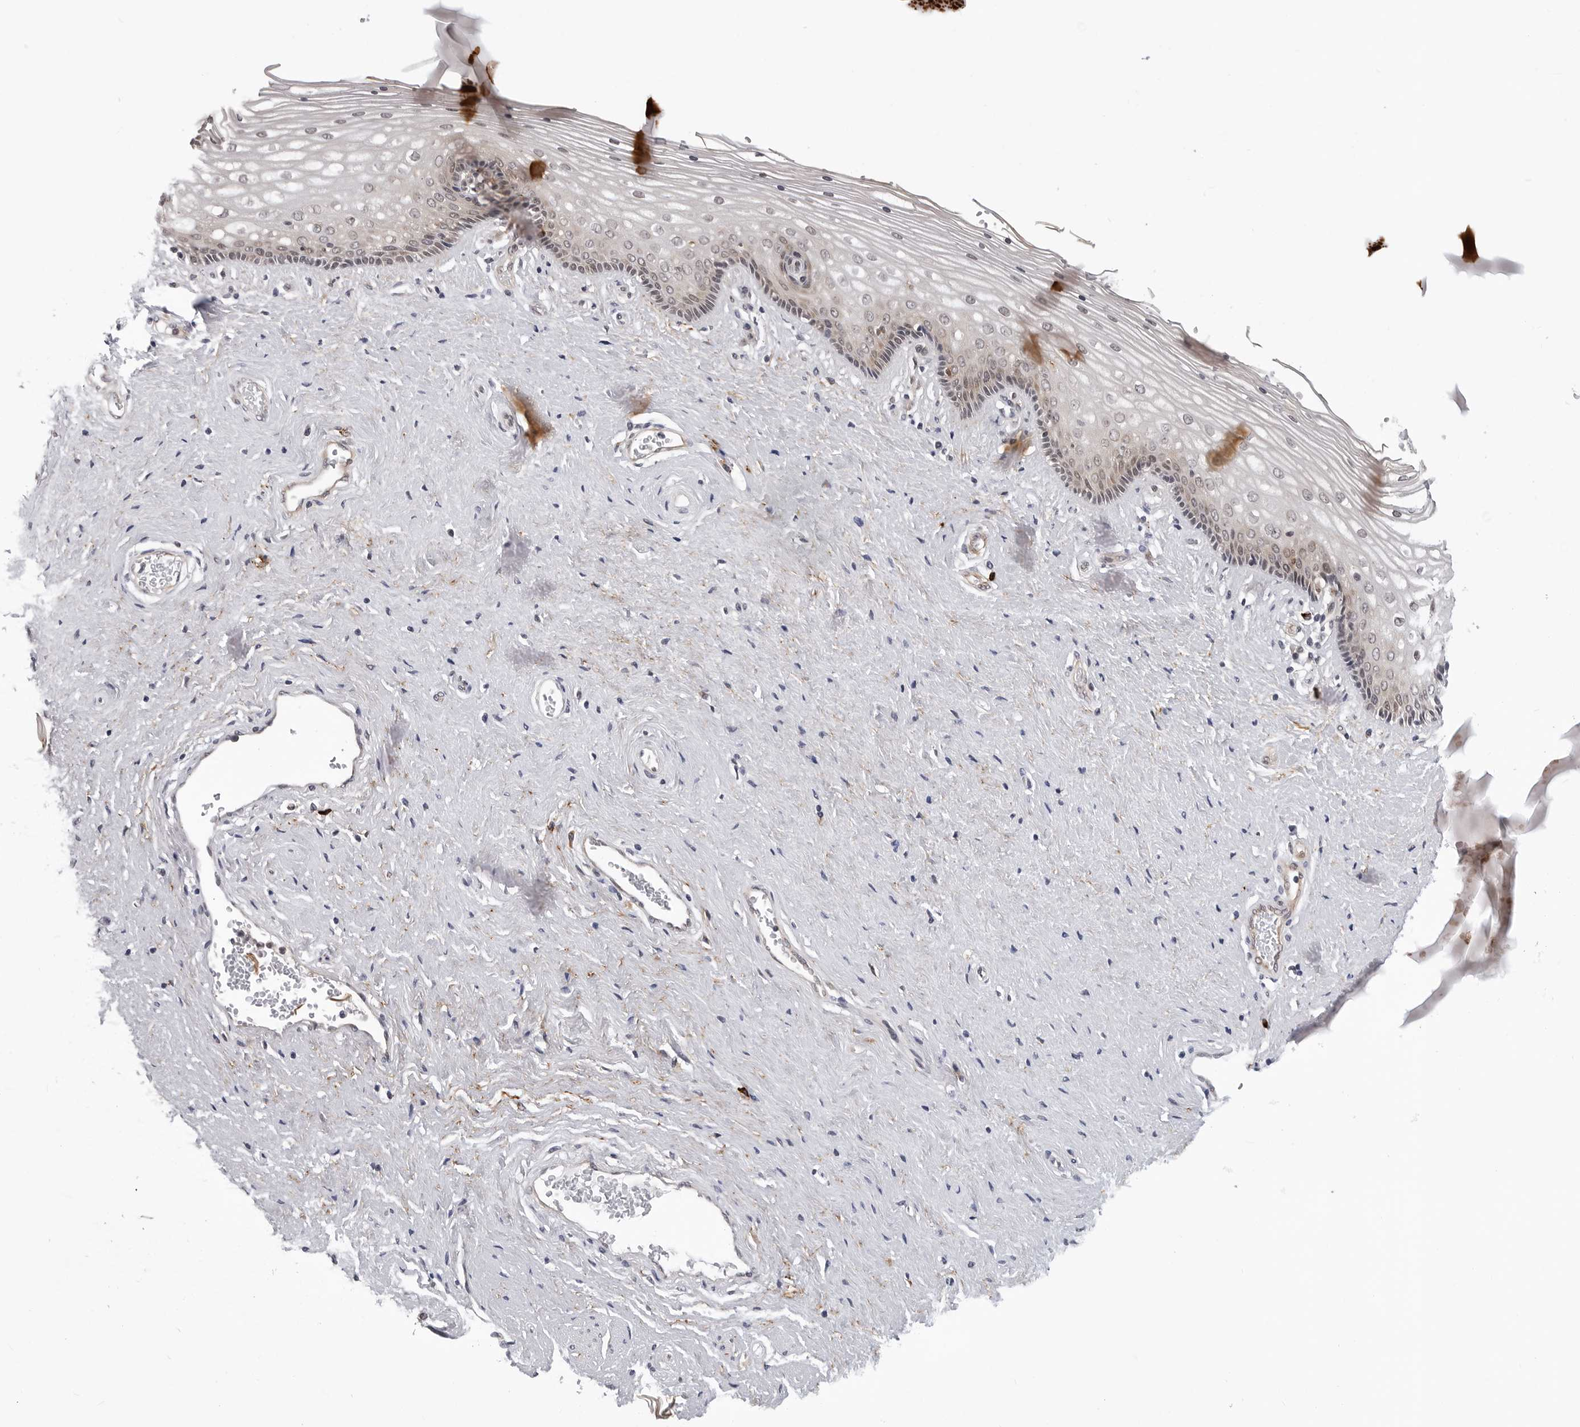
{"staining": {"intensity": "weak", "quantity": "25%-75%", "location": "cytoplasmic/membranous,nuclear"}, "tissue": "vagina", "cell_type": "Squamous epithelial cells", "image_type": "normal", "snomed": [{"axis": "morphology", "description": "Normal tissue, NOS"}, {"axis": "topography", "description": "Vagina"}], "caption": "High-power microscopy captured an immunohistochemistry (IHC) micrograph of unremarkable vagina, revealing weak cytoplasmic/membranous,nuclear staining in about 25%-75% of squamous epithelial cells. The staining is performed using DAB (3,3'-diaminobenzidine) brown chromogen to label protein expression. The nuclei are counter-stained blue using hematoxylin.", "gene": "KIAA1614", "patient": {"sex": "female", "age": 46}}